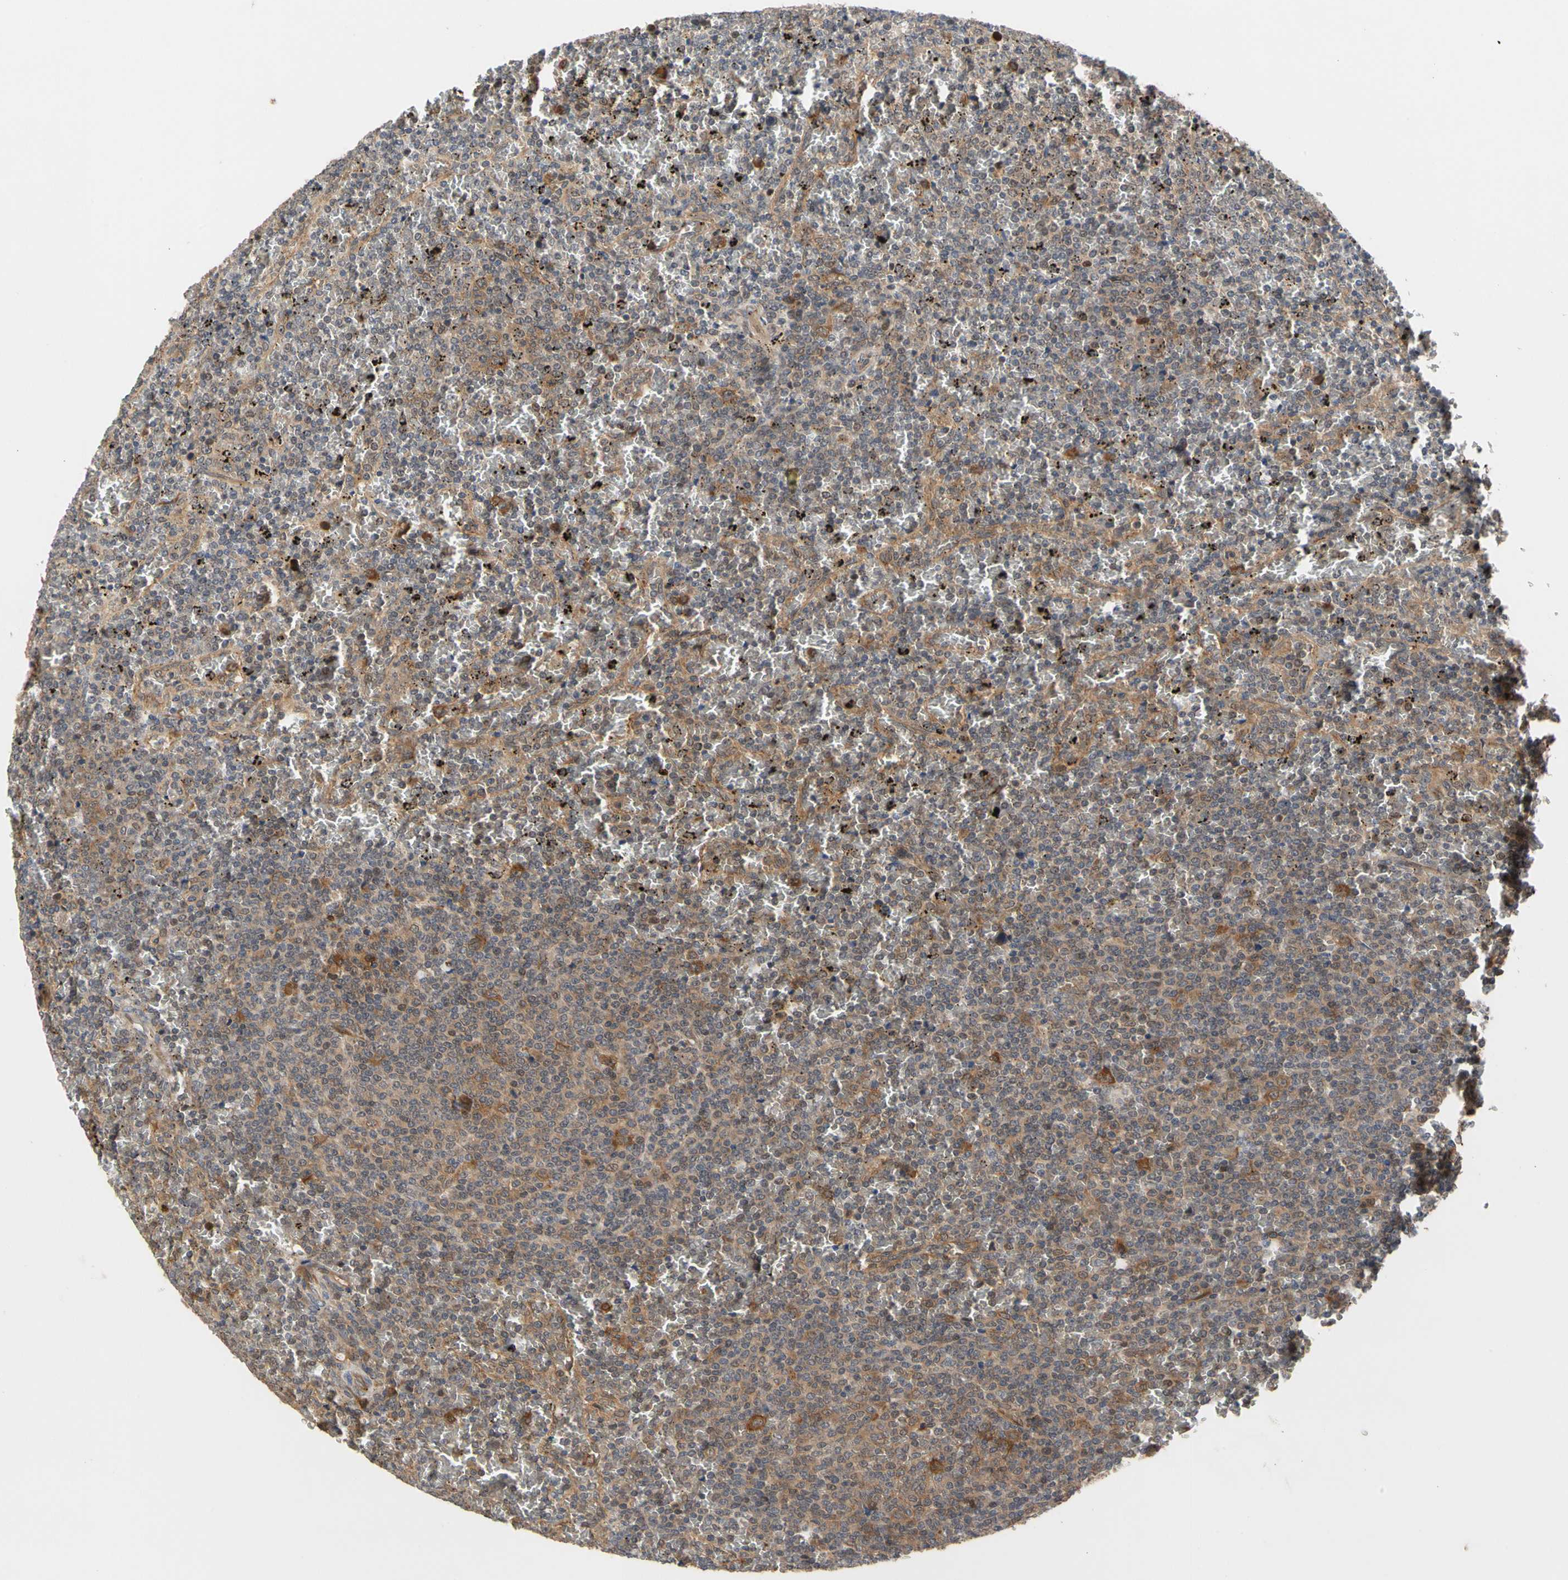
{"staining": {"intensity": "weak", "quantity": "25%-75%", "location": "cytoplasmic/membranous"}, "tissue": "lymphoma", "cell_type": "Tumor cells", "image_type": "cancer", "snomed": [{"axis": "morphology", "description": "Malignant lymphoma, non-Hodgkin's type, Low grade"}, {"axis": "topography", "description": "Spleen"}], "caption": "A micrograph of human low-grade malignant lymphoma, non-Hodgkin's type stained for a protein displays weak cytoplasmic/membranous brown staining in tumor cells. The staining is performed using DAB (3,3'-diaminobenzidine) brown chromogen to label protein expression. The nuclei are counter-stained blue using hematoxylin.", "gene": "CYTIP", "patient": {"sex": "female", "age": 77}}